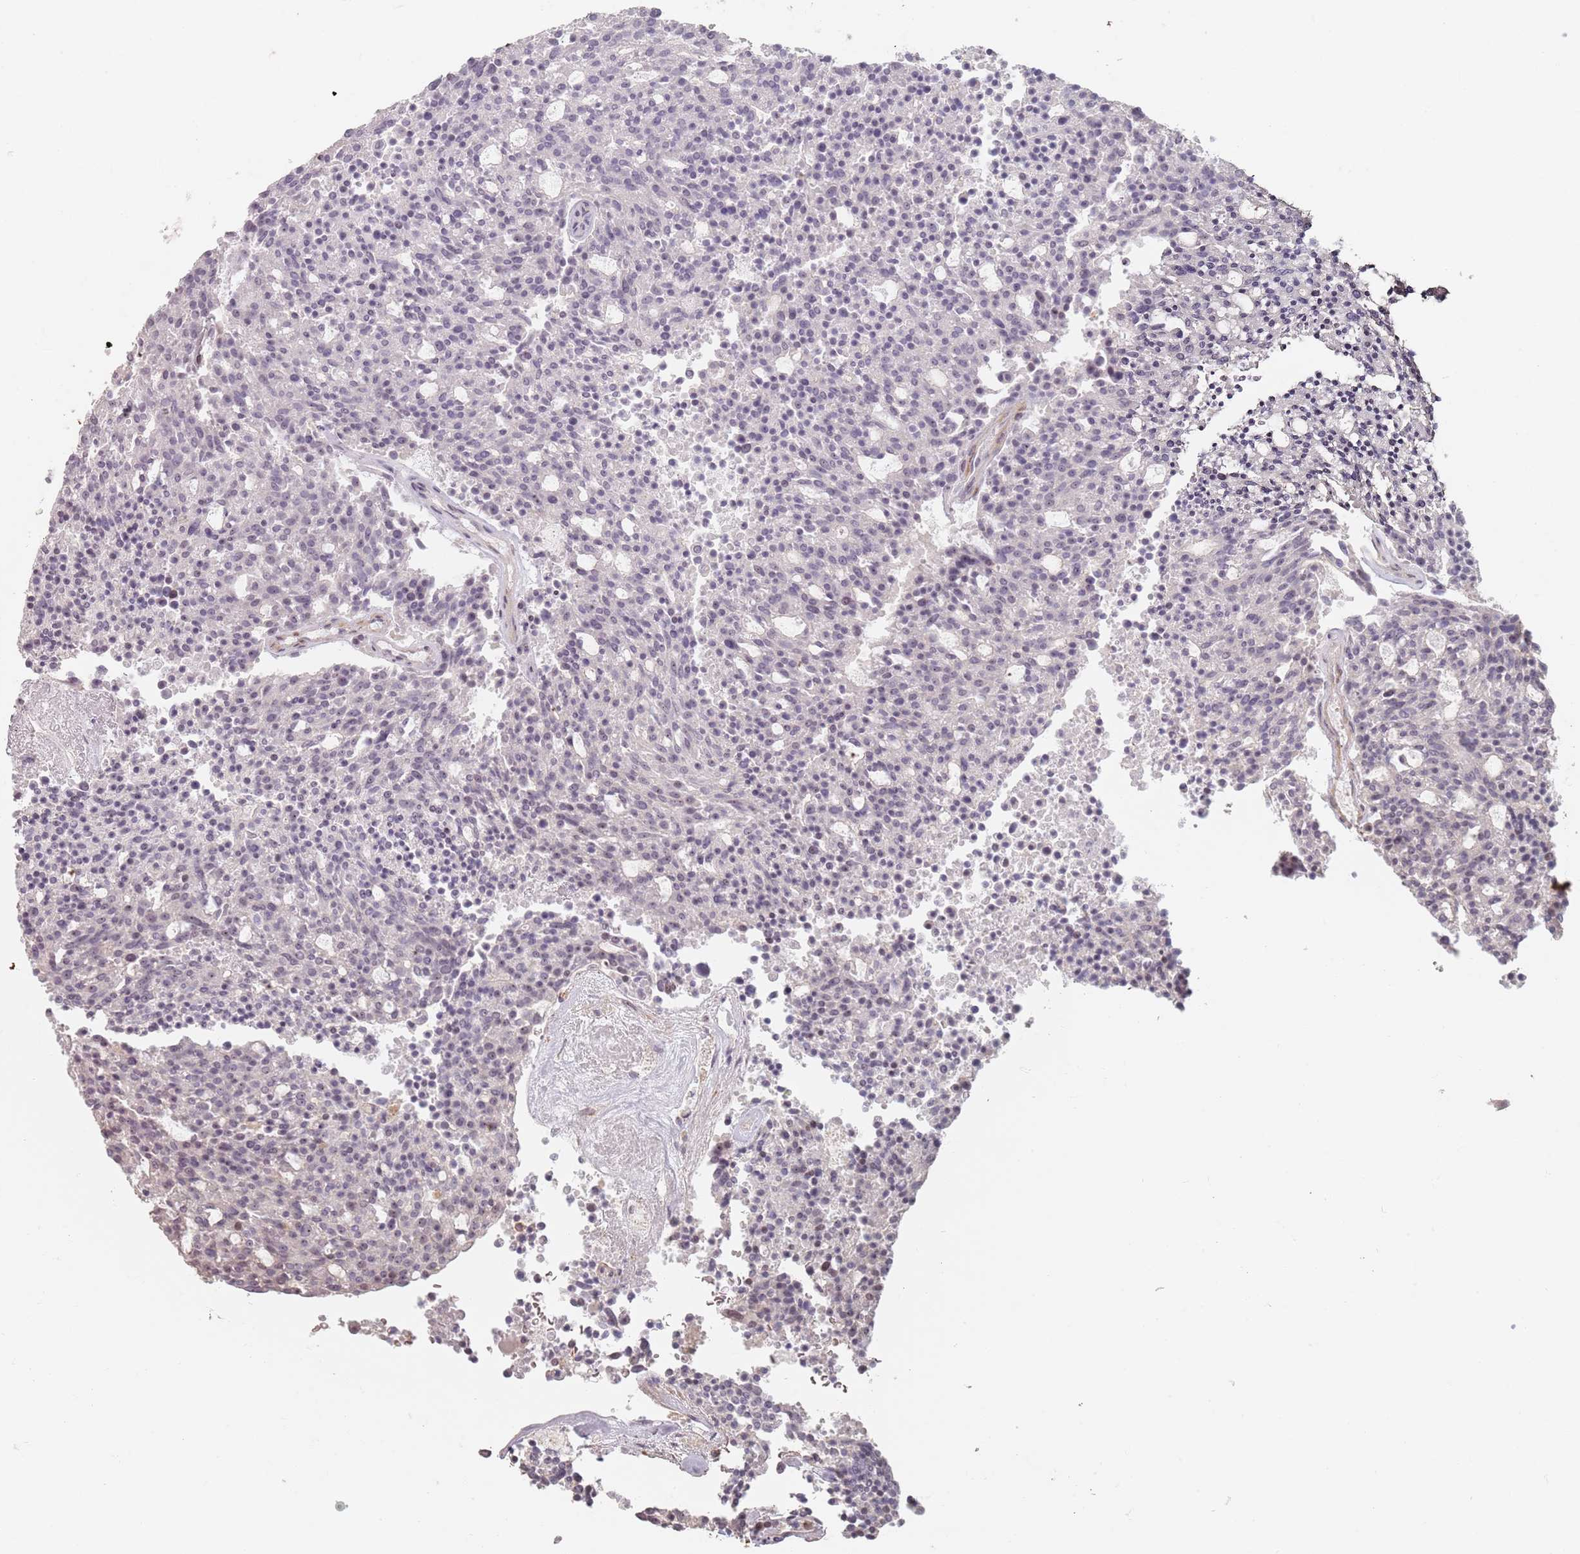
{"staining": {"intensity": "negative", "quantity": "none", "location": "none"}, "tissue": "carcinoid", "cell_type": "Tumor cells", "image_type": "cancer", "snomed": [{"axis": "morphology", "description": "Carcinoid, malignant, NOS"}, {"axis": "topography", "description": "Pancreas"}], "caption": "An immunohistochemistry (IHC) histopathology image of carcinoid (malignant) is shown. There is no staining in tumor cells of carcinoid (malignant). (DAB immunohistochemistry with hematoxylin counter stain).", "gene": "ADTRP", "patient": {"sex": "female", "age": 54}}